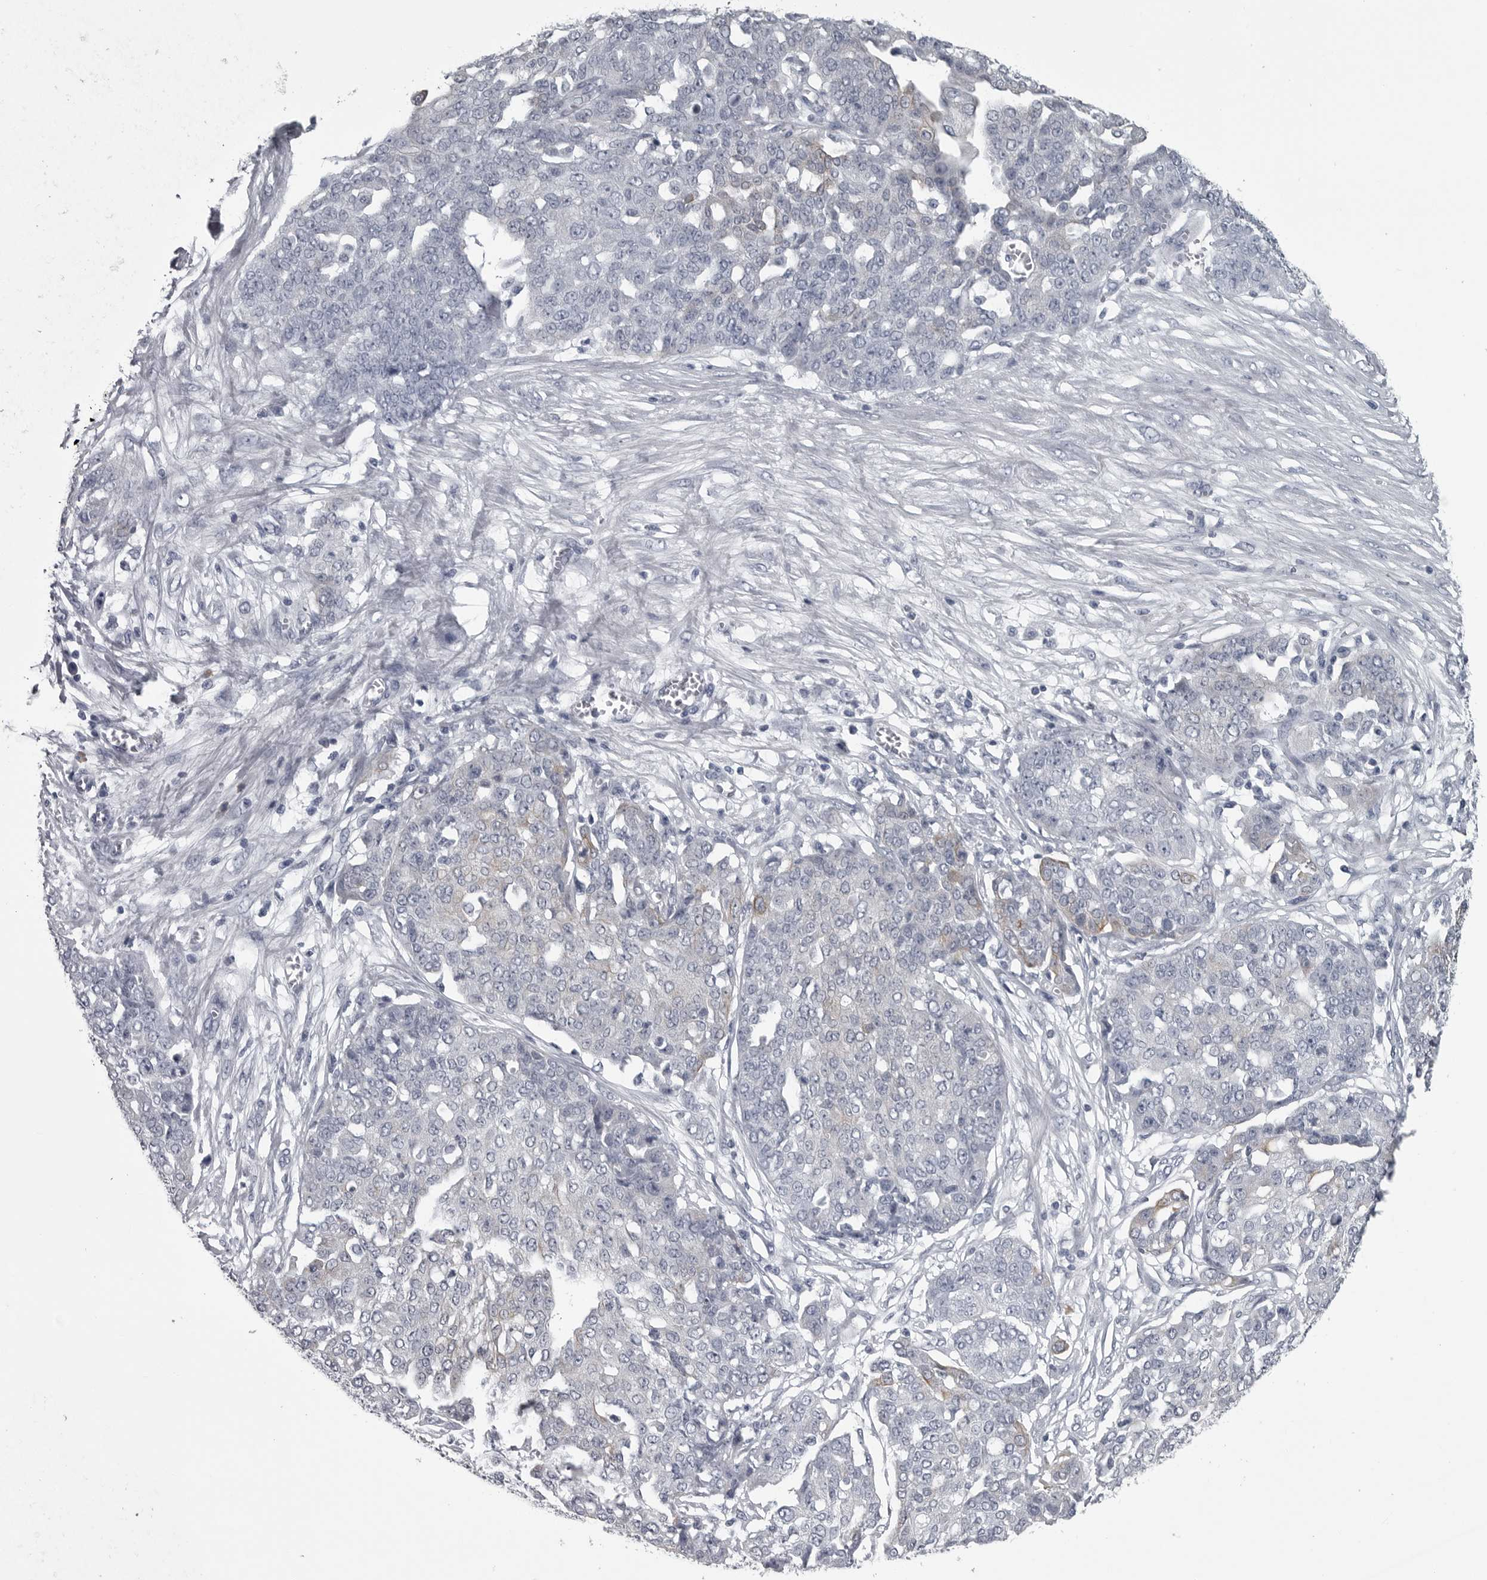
{"staining": {"intensity": "weak", "quantity": "<25%", "location": "cytoplasmic/membranous"}, "tissue": "ovarian cancer", "cell_type": "Tumor cells", "image_type": "cancer", "snomed": [{"axis": "morphology", "description": "Cystadenocarcinoma, serous, NOS"}, {"axis": "topography", "description": "Soft tissue"}, {"axis": "topography", "description": "Ovary"}], "caption": "Tumor cells are negative for protein expression in human ovarian cancer. (Stains: DAB immunohistochemistry (IHC) with hematoxylin counter stain, Microscopy: brightfield microscopy at high magnification).", "gene": "MYOC", "patient": {"sex": "female", "age": 57}}